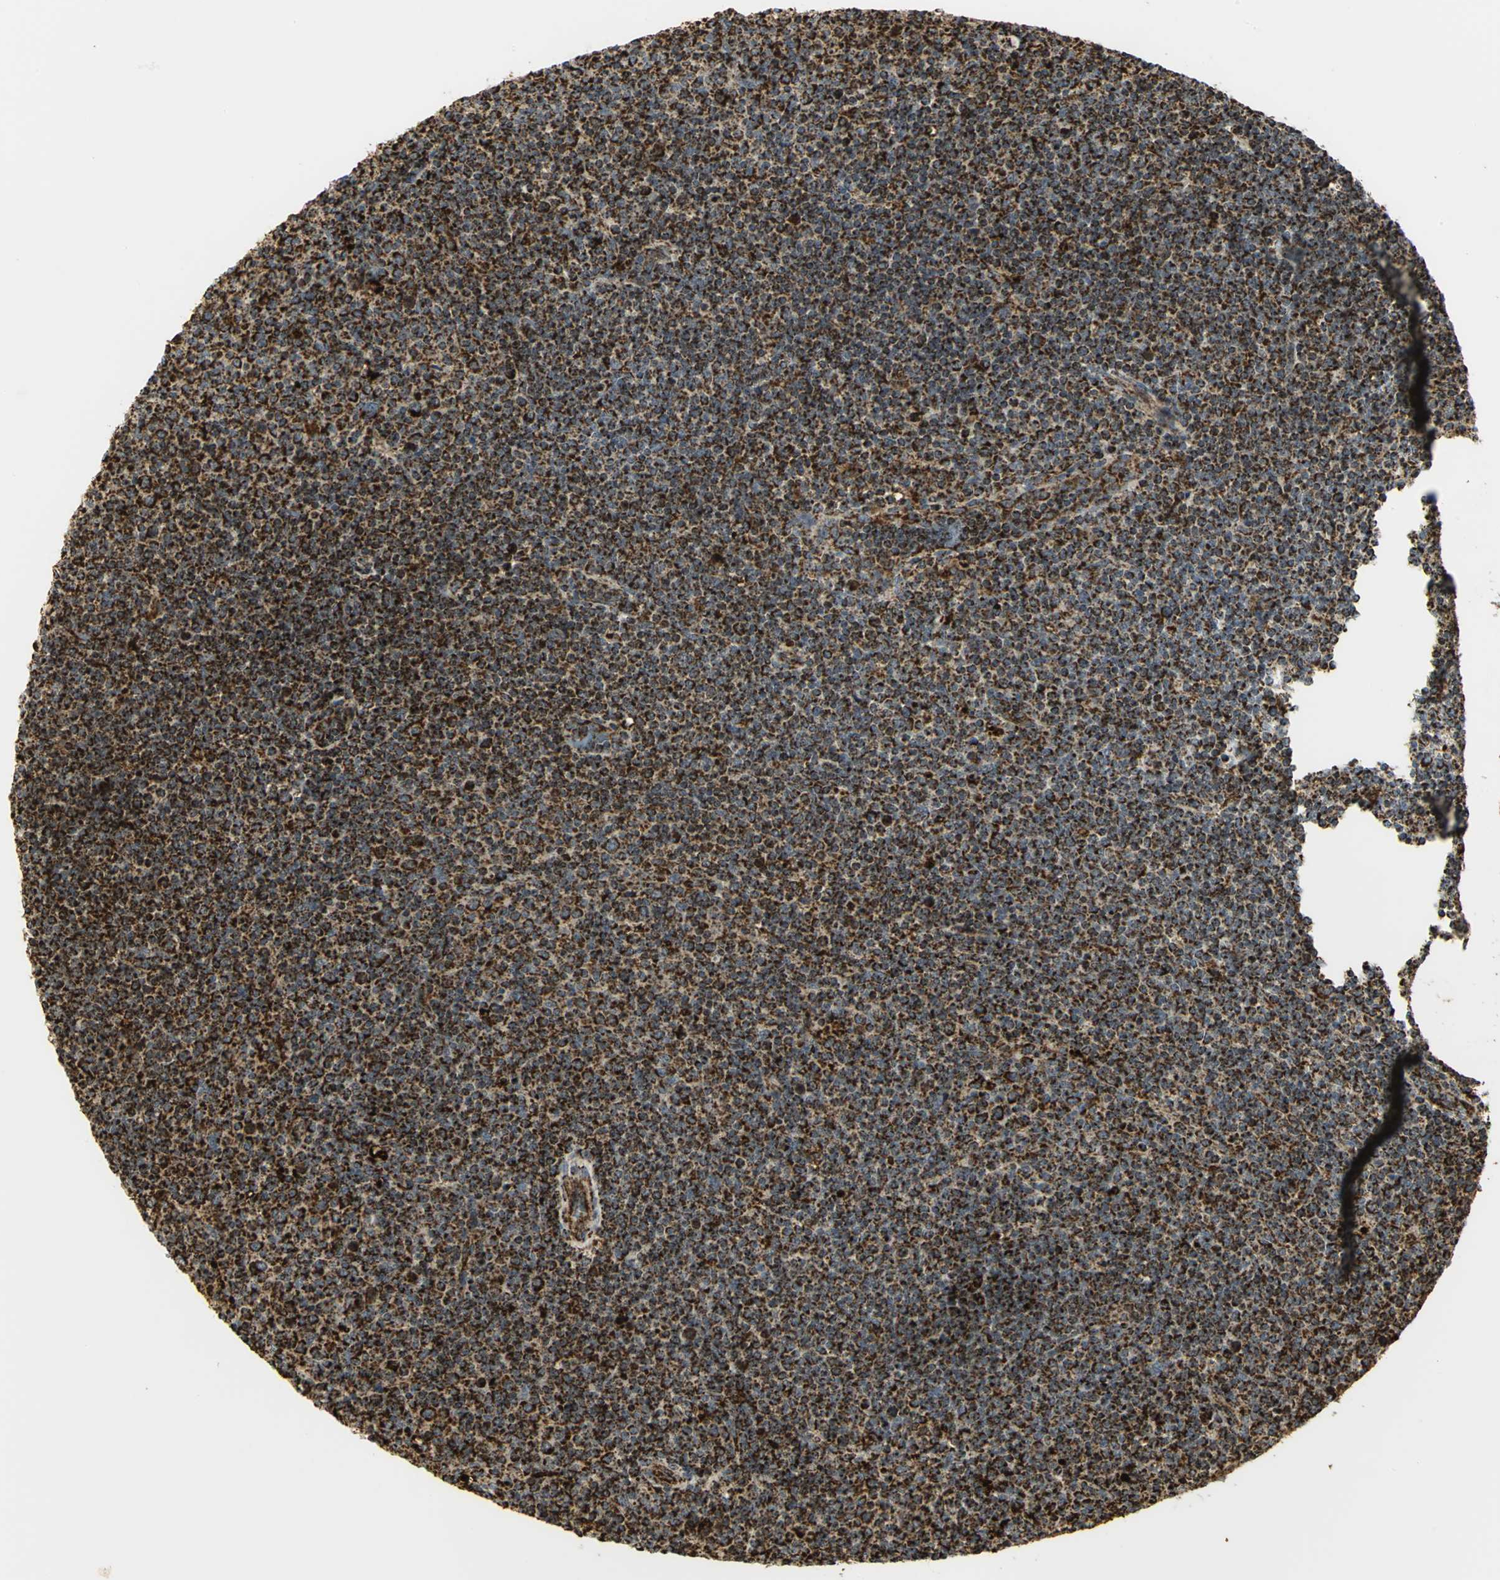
{"staining": {"intensity": "strong", "quantity": ">75%", "location": "cytoplasmic/membranous"}, "tissue": "lymphoma", "cell_type": "Tumor cells", "image_type": "cancer", "snomed": [{"axis": "morphology", "description": "Malignant lymphoma, non-Hodgkin's type, Low grade"}, {"axis": "topography", "description": "Lymph node"}], "caption": "Lymphoma stained with immunohistochemistry (IHC) shows strong cytoplasmic/membranous expression in about >75% of tumor cells.", "gene": "VDAC1", "patient": {"sex": "male", "age": 70}}